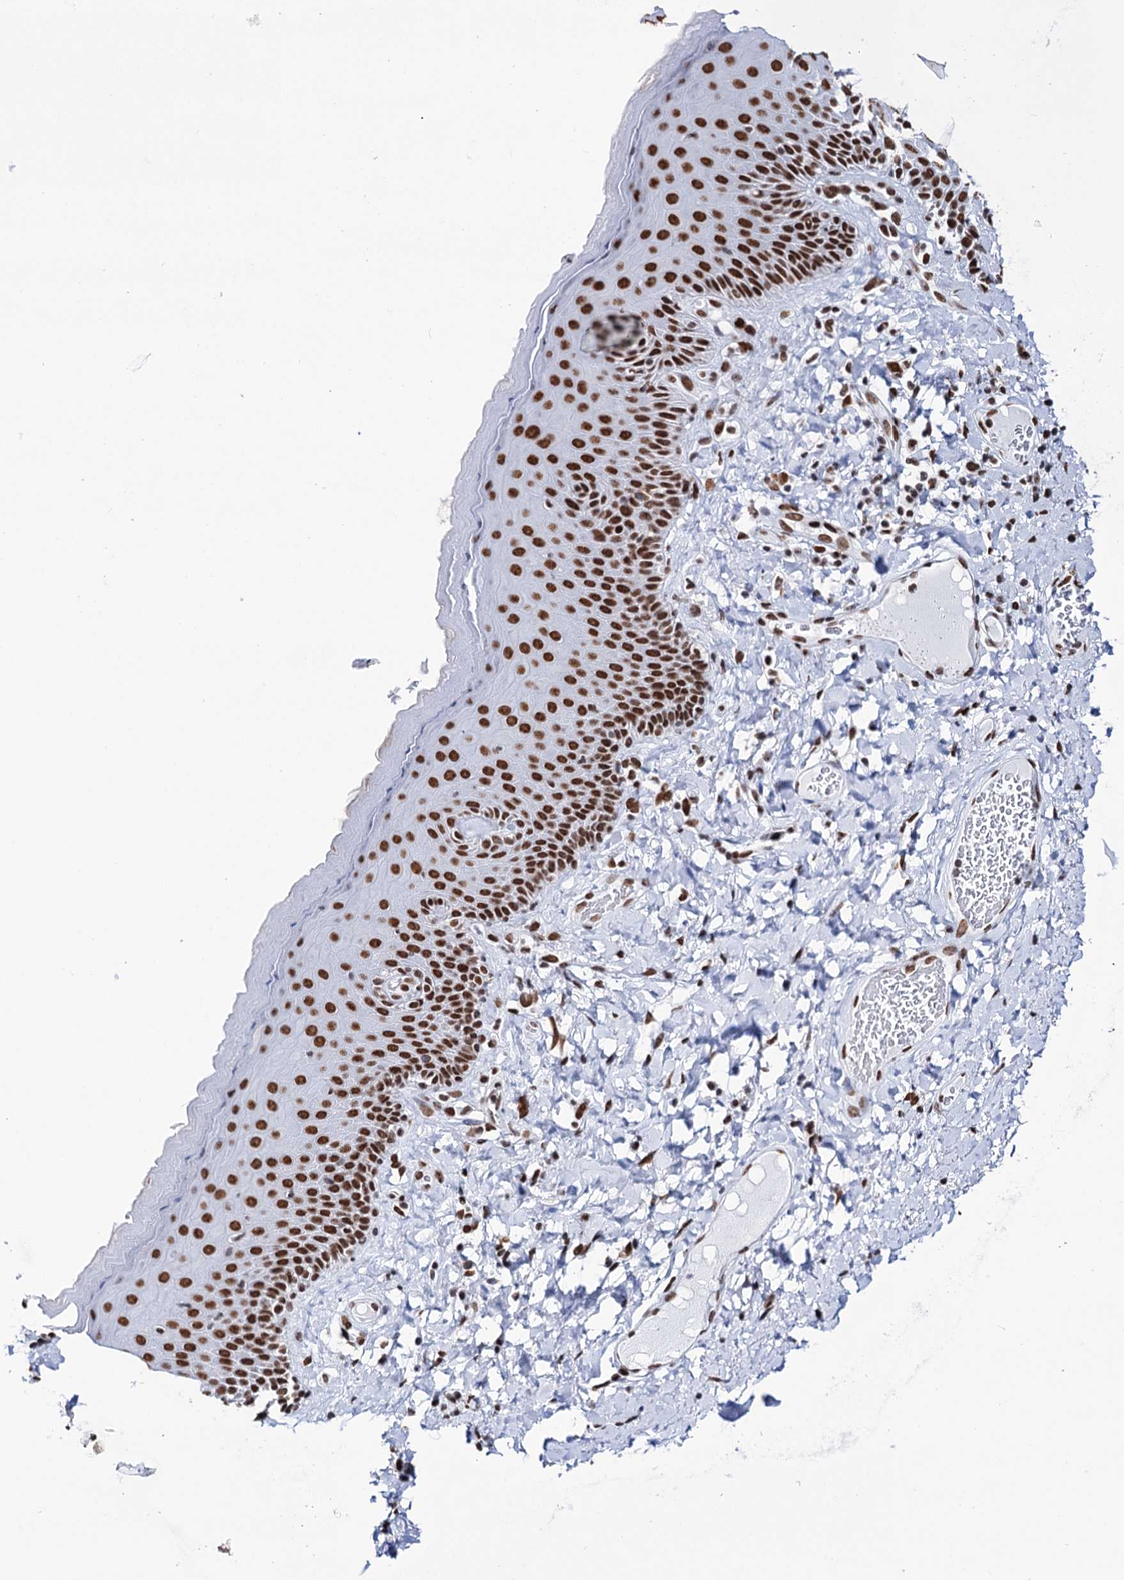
{"staining": {"intensity": "strong", "quantity": ">75%", "location": "nuclear"}, "tissue": "skin", "cell_type": "Epidermal cells", "image_type": "normal", "snomed": [{"axis": "morphology", "description": "Normal tissue, NOS"}, {"axis": "topography", "description": "Anal"}], "caption": "Epidermal cells exhibit strong nuclear staining in about >75% of cells in benign skin.", "gene": "MATR3", "patient": {"sex": "male", "age": 69}}